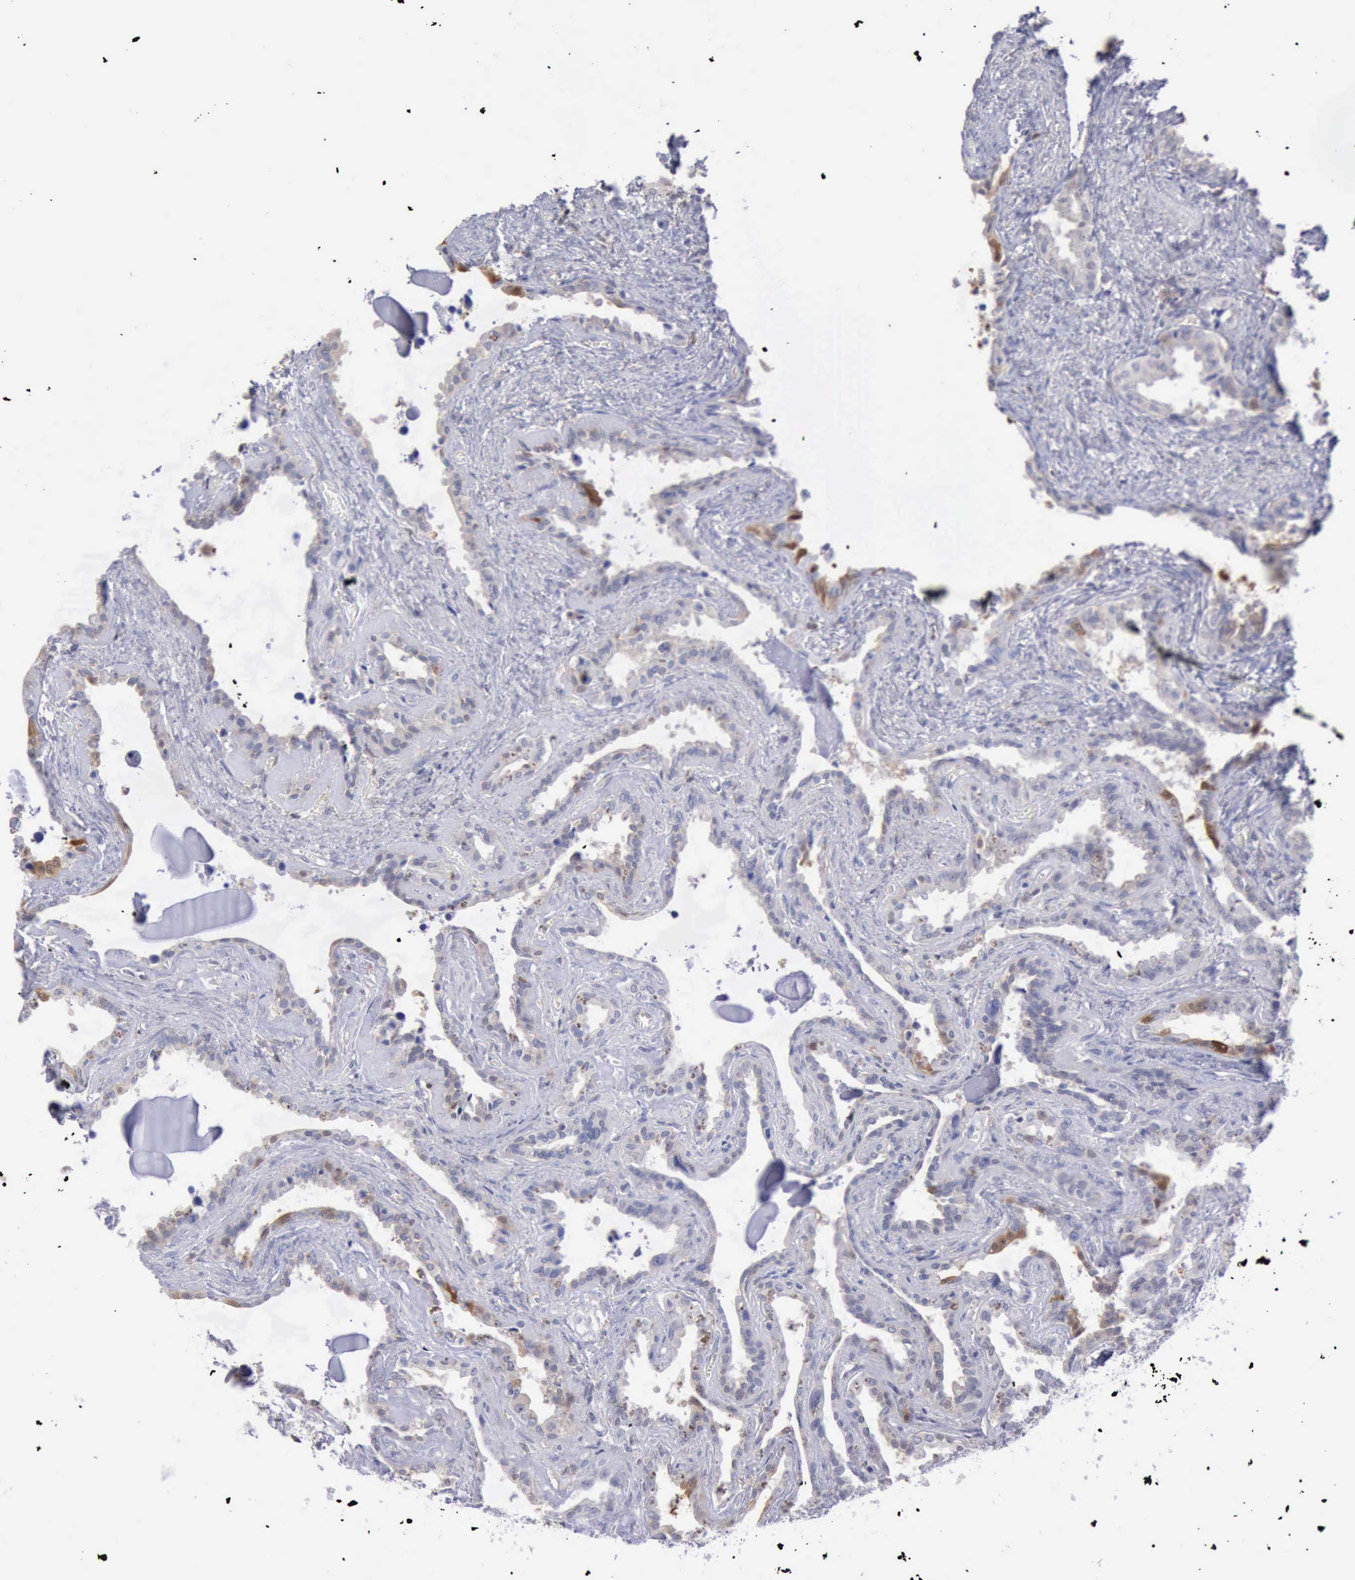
{"staining": {"intensity": "weak", "quantity": "<25%", "location": "cytoplasmic/membranous"}, "tissue": "seminal vesicle", "cell_type": "Glandular cells", "image_type": "normal", "snomed": [{"axis": "morphology", "description": "Normal tissue, NOS"}, {"axis": "morphology", "description": "Inflammation, NOS"}, {"axis": "topography", "description": "Urinary bladder"}, {"axis": "topography", "description": "Prostate"}, {"axis": "topography", "description": "Seminal veicle"}], "caption": "An IHC image of benign seminal vesicle is shown. There is no staining in glandular cells of seminal vesicle.", "gene": "STAT1", "patient": {"sex": "male", "age": 82}}